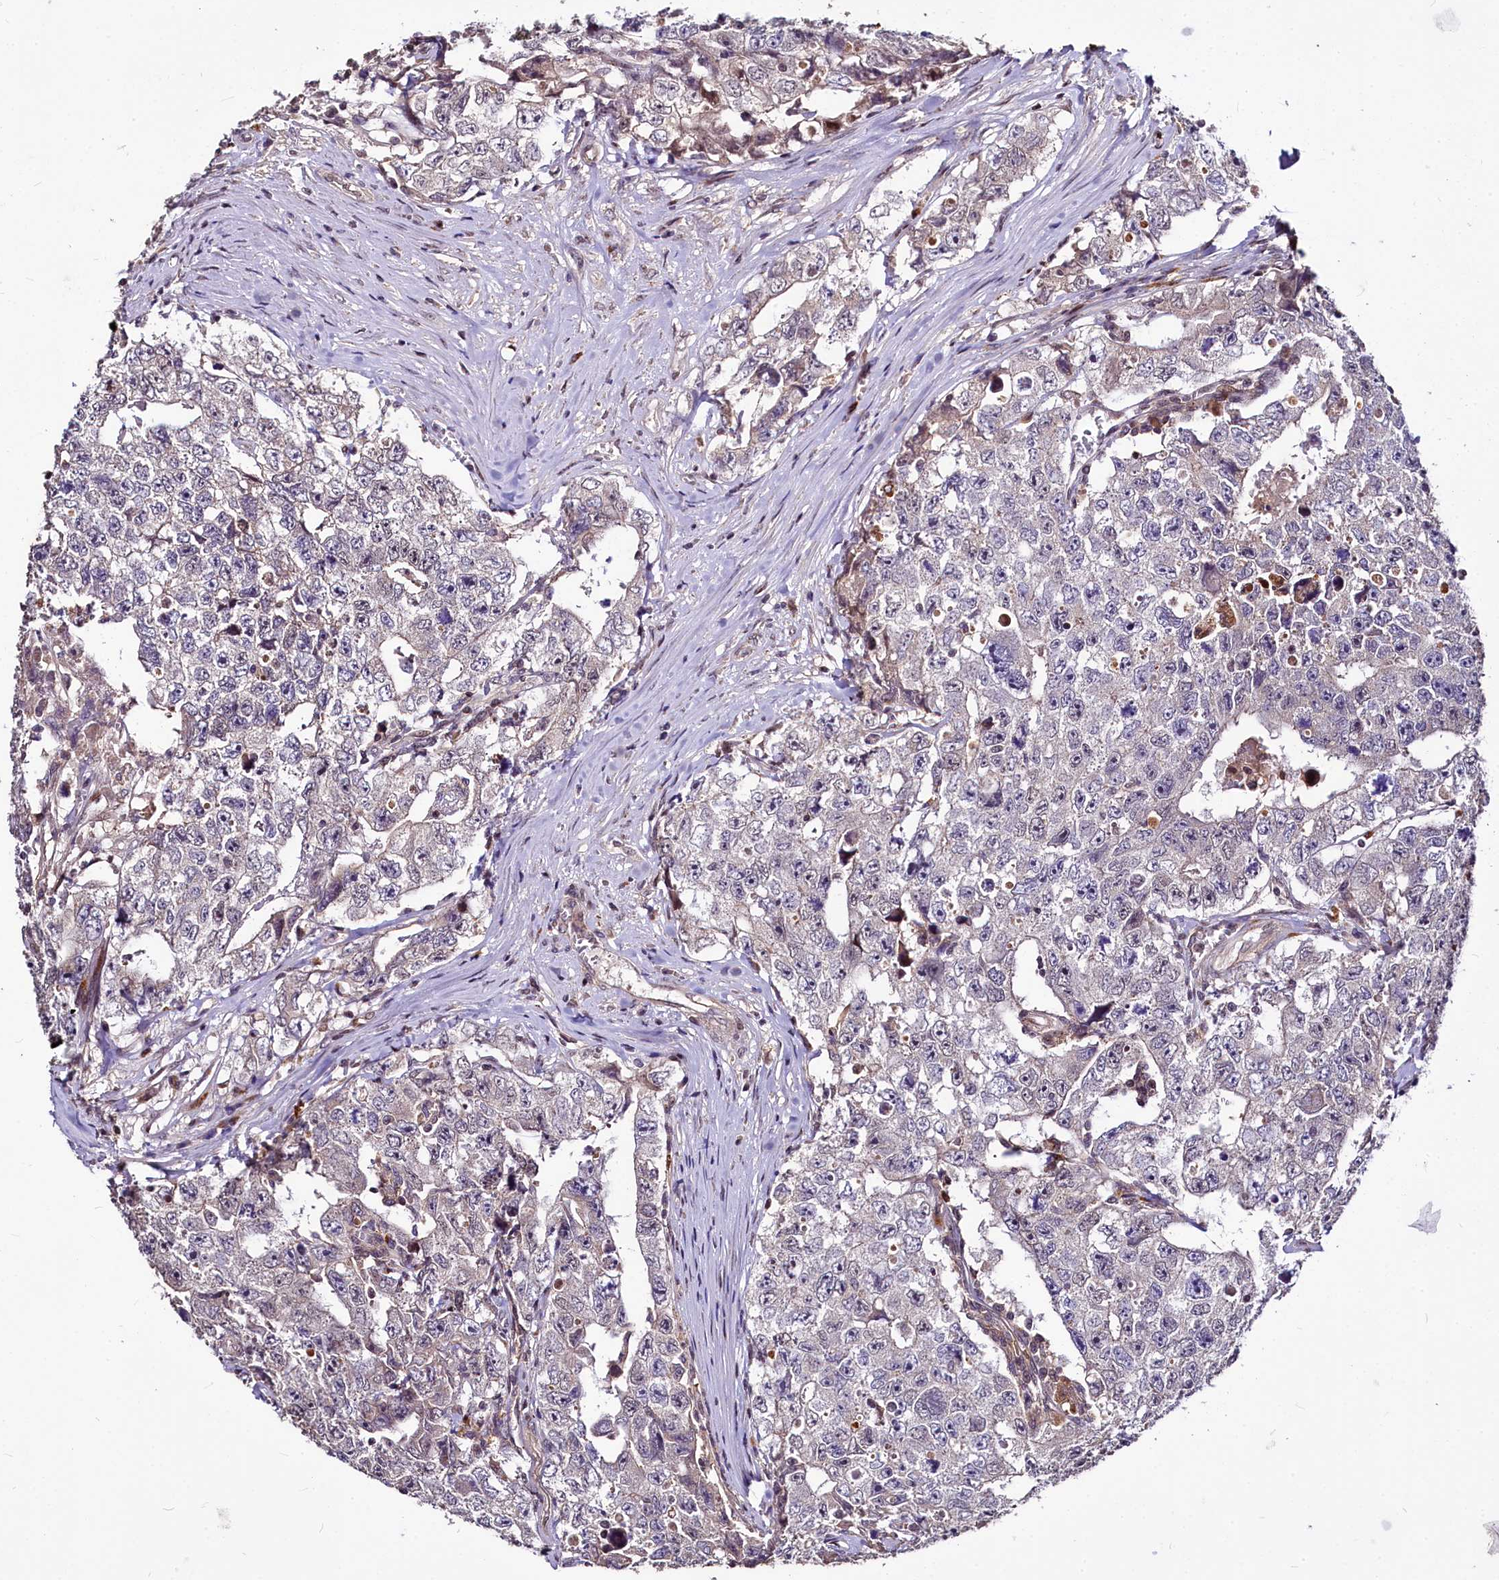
{"staining": {"intensity": "weak", "quantity": "<25%", "location": "cytoplasmic/membranous"}, "tissue": "testis cancer", "cell_type": "Tumor cells", "image_type": "cancer", "snomed": [{"axis": "morphology", "description": "Carcinoma, Embryonal, NOS"}, {"axis": "topography", "description": "Testis"}], "caption": "Tumor cells show no significant protein expression in testis embryonal carcinoma. (DAB (3,3'-diaminobenzidine) immunohistochemistry (IHC) visualized using brightfield microscopy, high magnification).", "gene": "ATG101", "patient": {"sex": "male", "age": 17}}